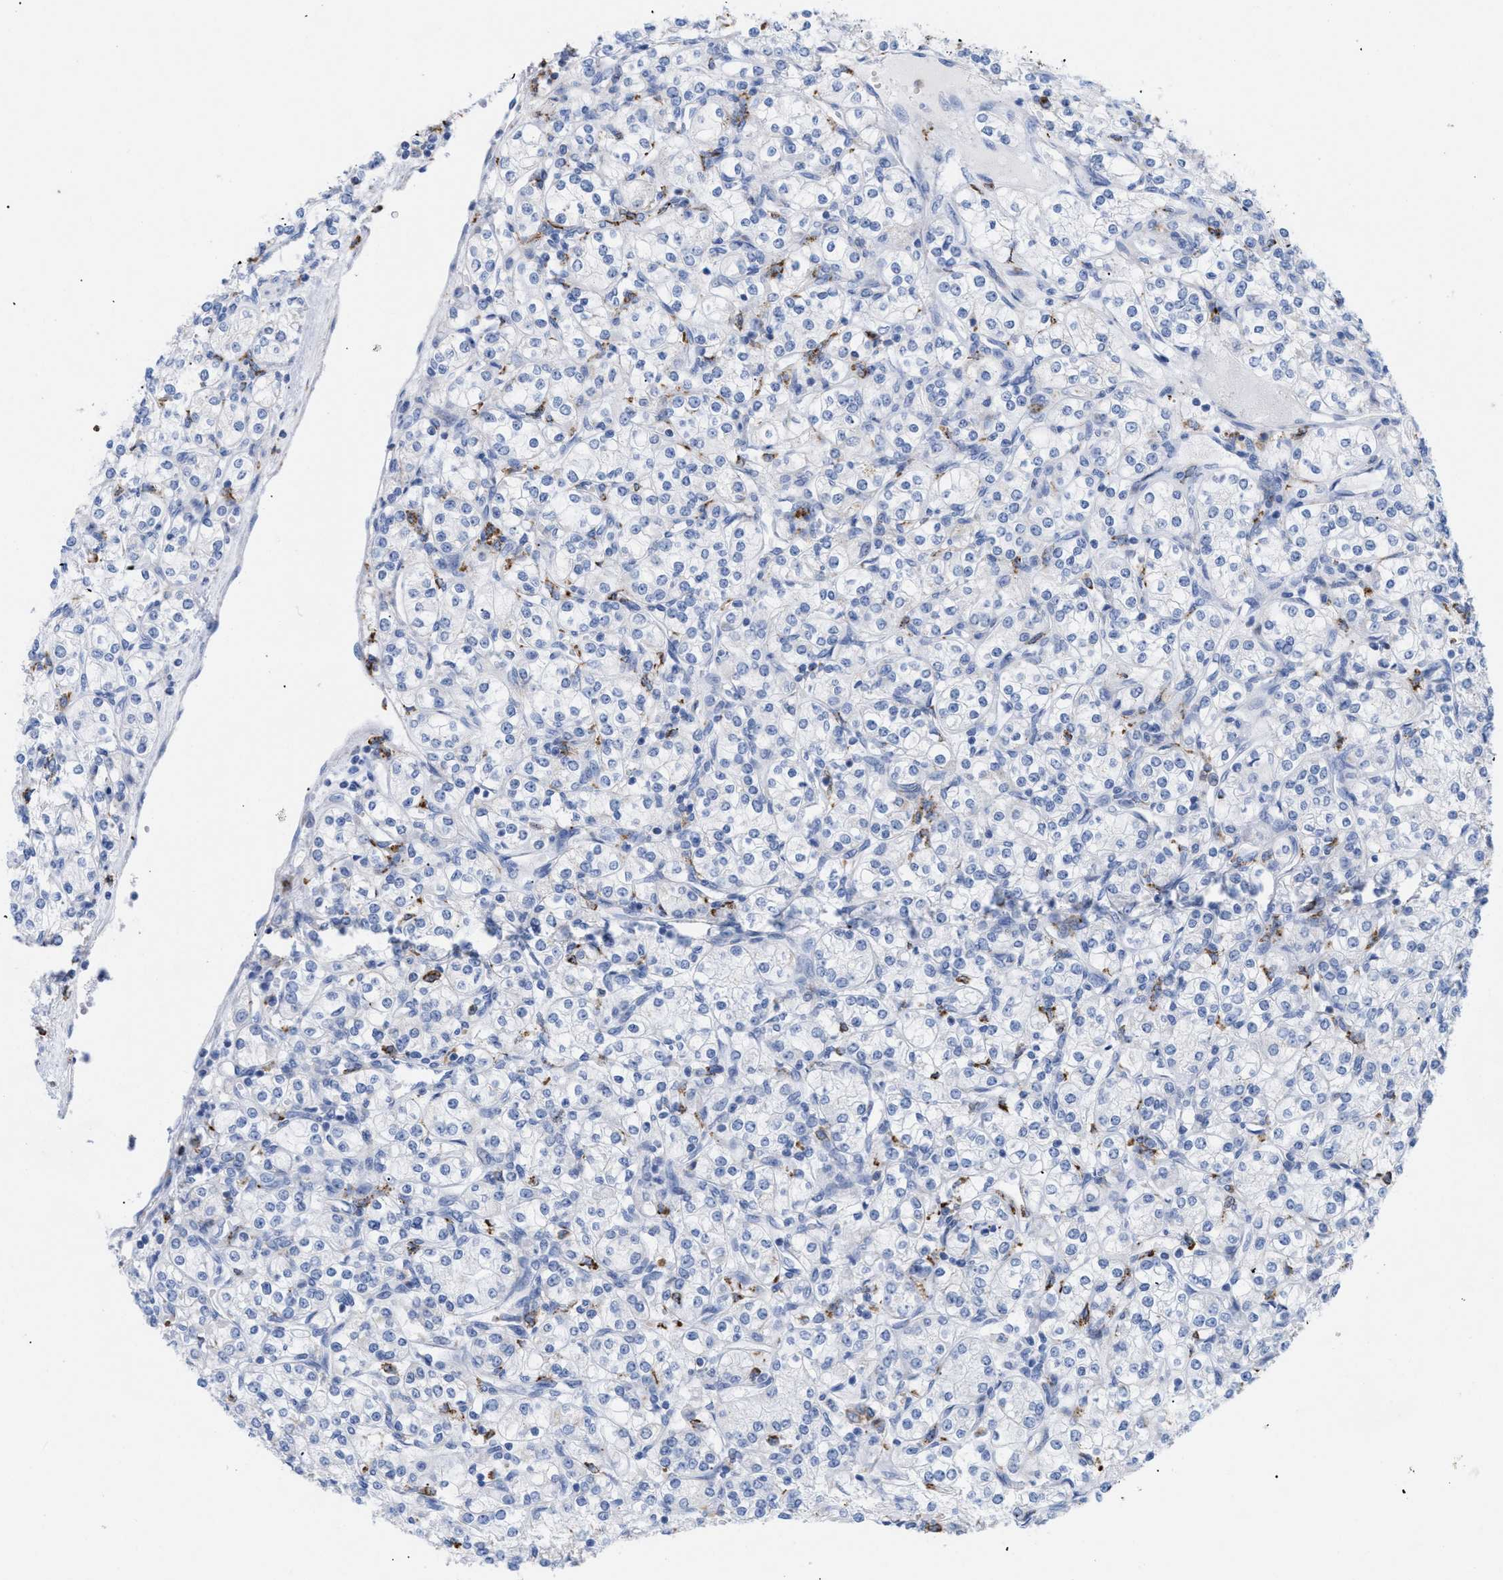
{"staining": {"intensity": "negative", "quantity": "none", "location": "none"}, "tissue": "renal cancer", "cell_type": "Tumor cells", "image_type": "cancer", "snomed": [{"axis": "morphology", "description": "Adenocarcinoma, NOS"}, {"axis": "topography", "description": "Kidney"}], "caption": "High power microscopy image of an immunohistochemistry photomicrograph of adenocarcinoma (renal), revealing no significant staining in tumor cells. The staining was performed using DAB (3,3'-diaminobenzidine) to visualize the protein expression in brown, while the nuclei were stained in blue with hematoxylin (Magnification: 20x).", "gene": "DRAM2", "patient": {"sex": "male", "age": 77}}